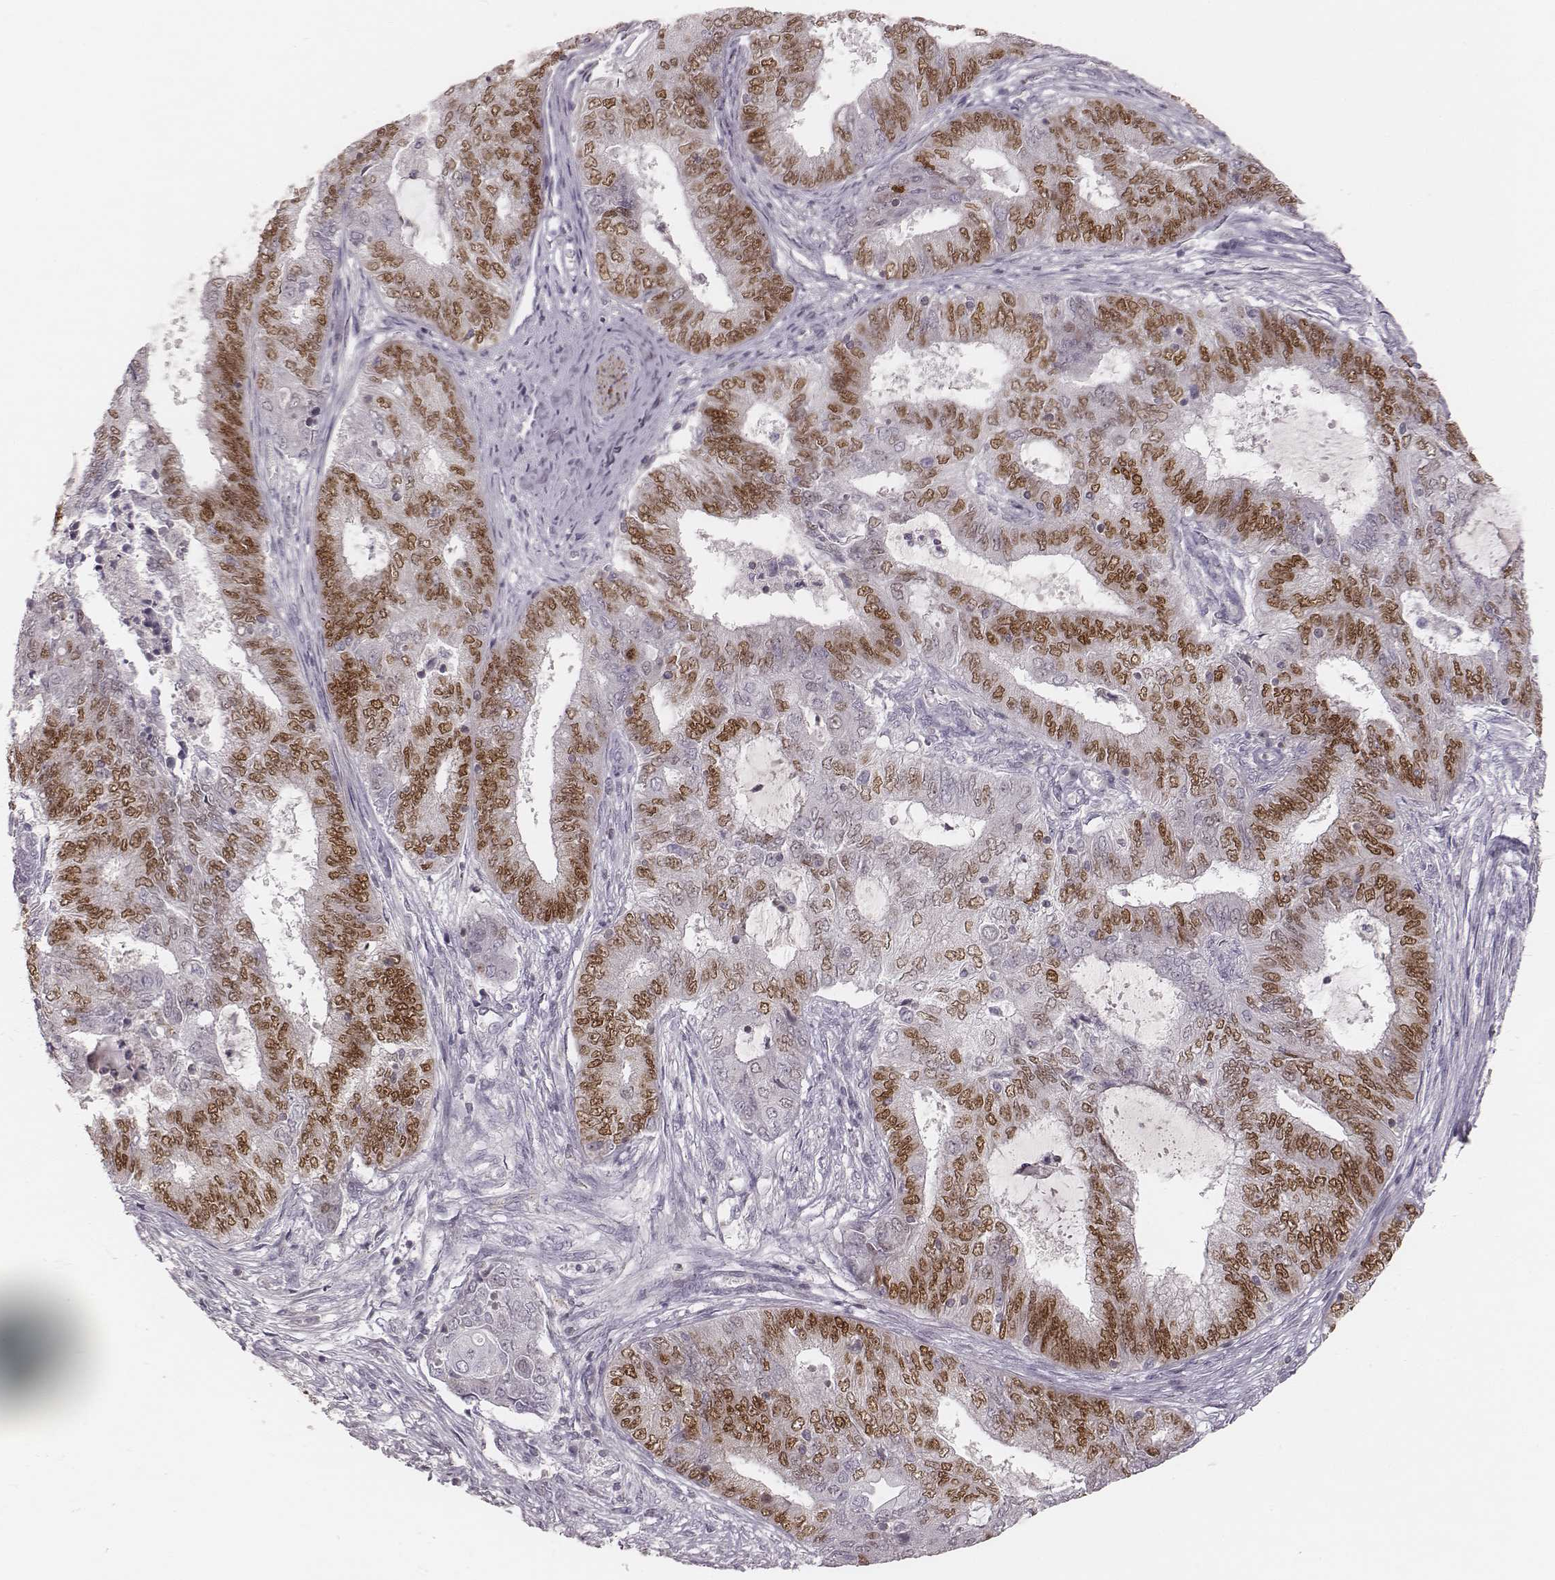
{"staining": {"intensity": "moderate", "quantity": "25%-75%", "location": "nuclear"}, "tissue": "endometrial cancer", "cell_type": "Tumor cells", "image_type": "cancer", "snomed": [{"axis": "morphology", "description": "Adenocarcinoma, NOS"}, {"axis": "topography", "description": "Endometrium"}], "caption": "Endometrial cancer stained with DAB (3,3'-diaminobenzidine) immunohistochemistry (IHC) reveals medium levels of moderate nuclear expression in about 25%-75% of tumor cells.", "gene": "MSX1", "patient": {"sex": "female", "age": 62}}